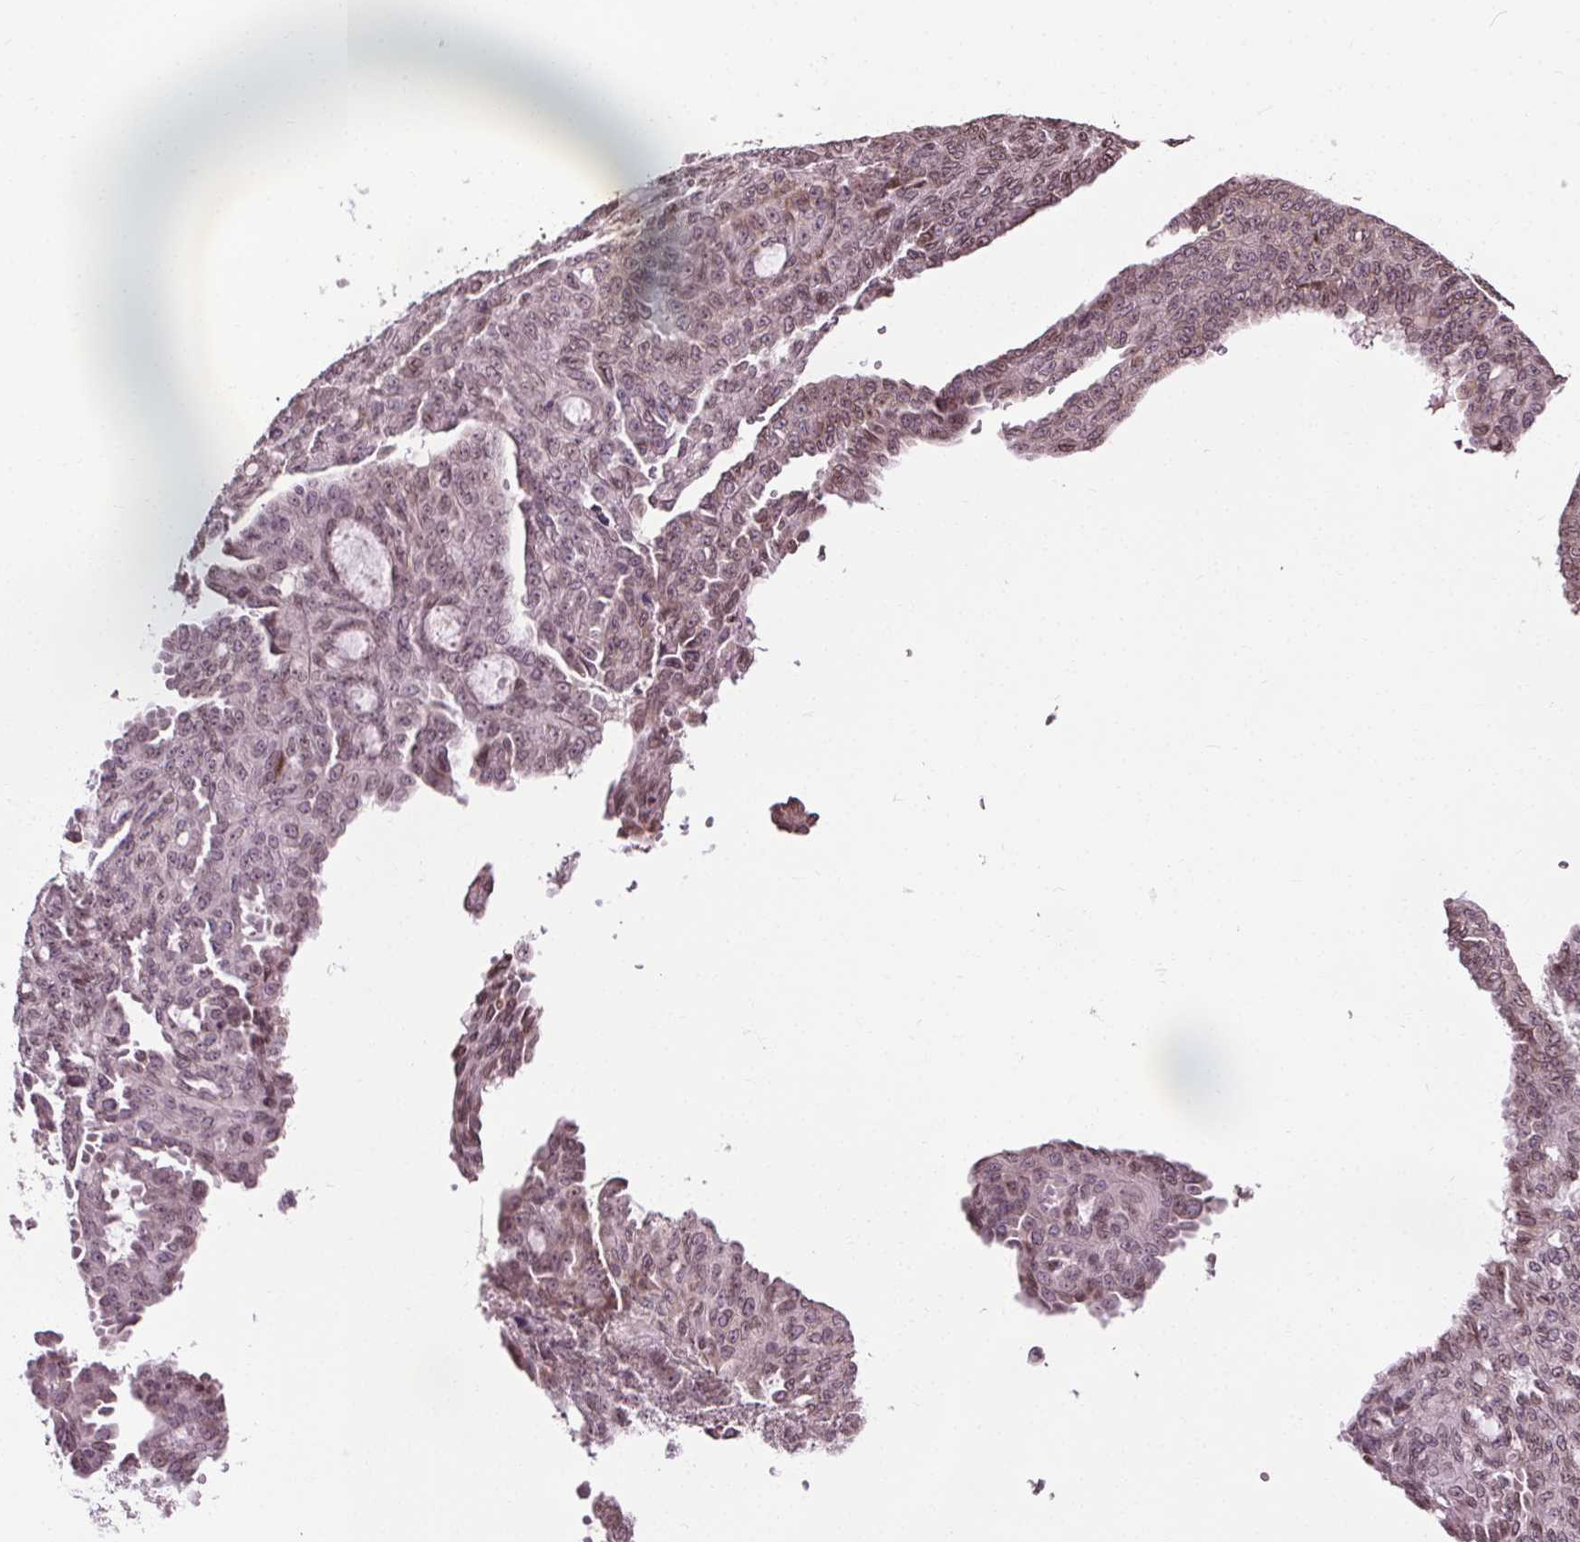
{"staining": {"intensity": "weak", "quantity": "<25%", "location": "cytoplasmic/membranous,nuclear"}, "tissue": "ovarian cancer", "cell_type": "Tumor cells", "image_type": "cancer", "snomed": [{"axis": "morphology", "description": "Cystadenocarcinoma, serous, NOS"}, {"axis": "topography", "description": "Ovary"}], "caption": "A high-resolution photomicrograph shows IHC staining of ovarian cancer, which exhibits no significant staining in tumor cells.", "gene": "LFNG", "patient": {"sex": "female", "age": 71}}